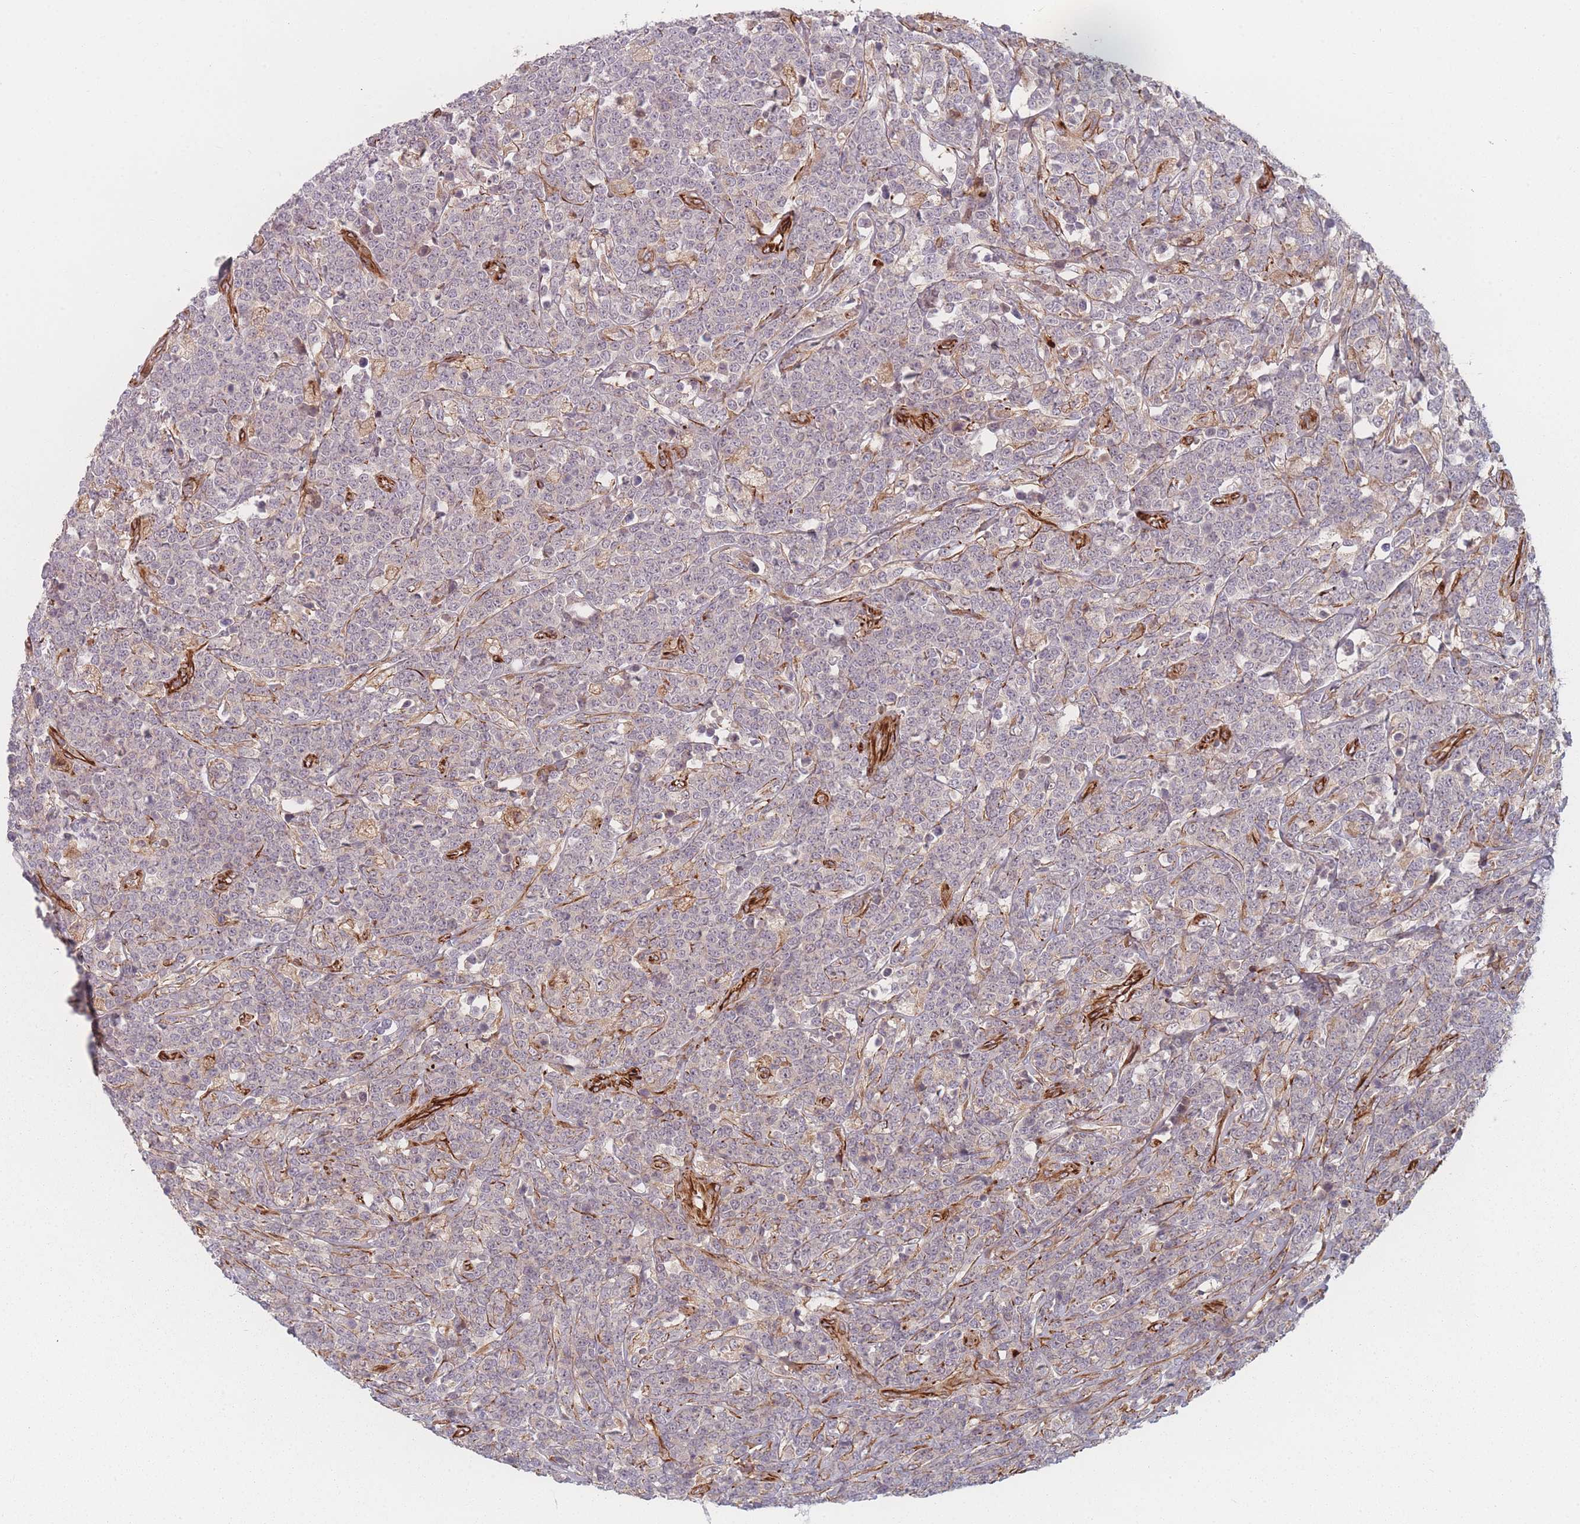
{"staining": {"intensity": "negative", "quantity": "none", "location": "none"}, "tissue": "lymphoma", "cell_type": "Tumor cells", "image_type": "cancer", "snomed": [{"axis": "morphology", "description": "Malignant lymphoma, non-Hodgkin's type, High grade"}, {"axis": "topography", "description": "Small intestine"}], "caption": "The micrograph demonstrates no significant staining in tumor cells of high-grade malignant lymphoma, non-Hodgkin's type.", "gene": "EEF1AKMT2", "patient": {"sex": "male", "age": 8}}